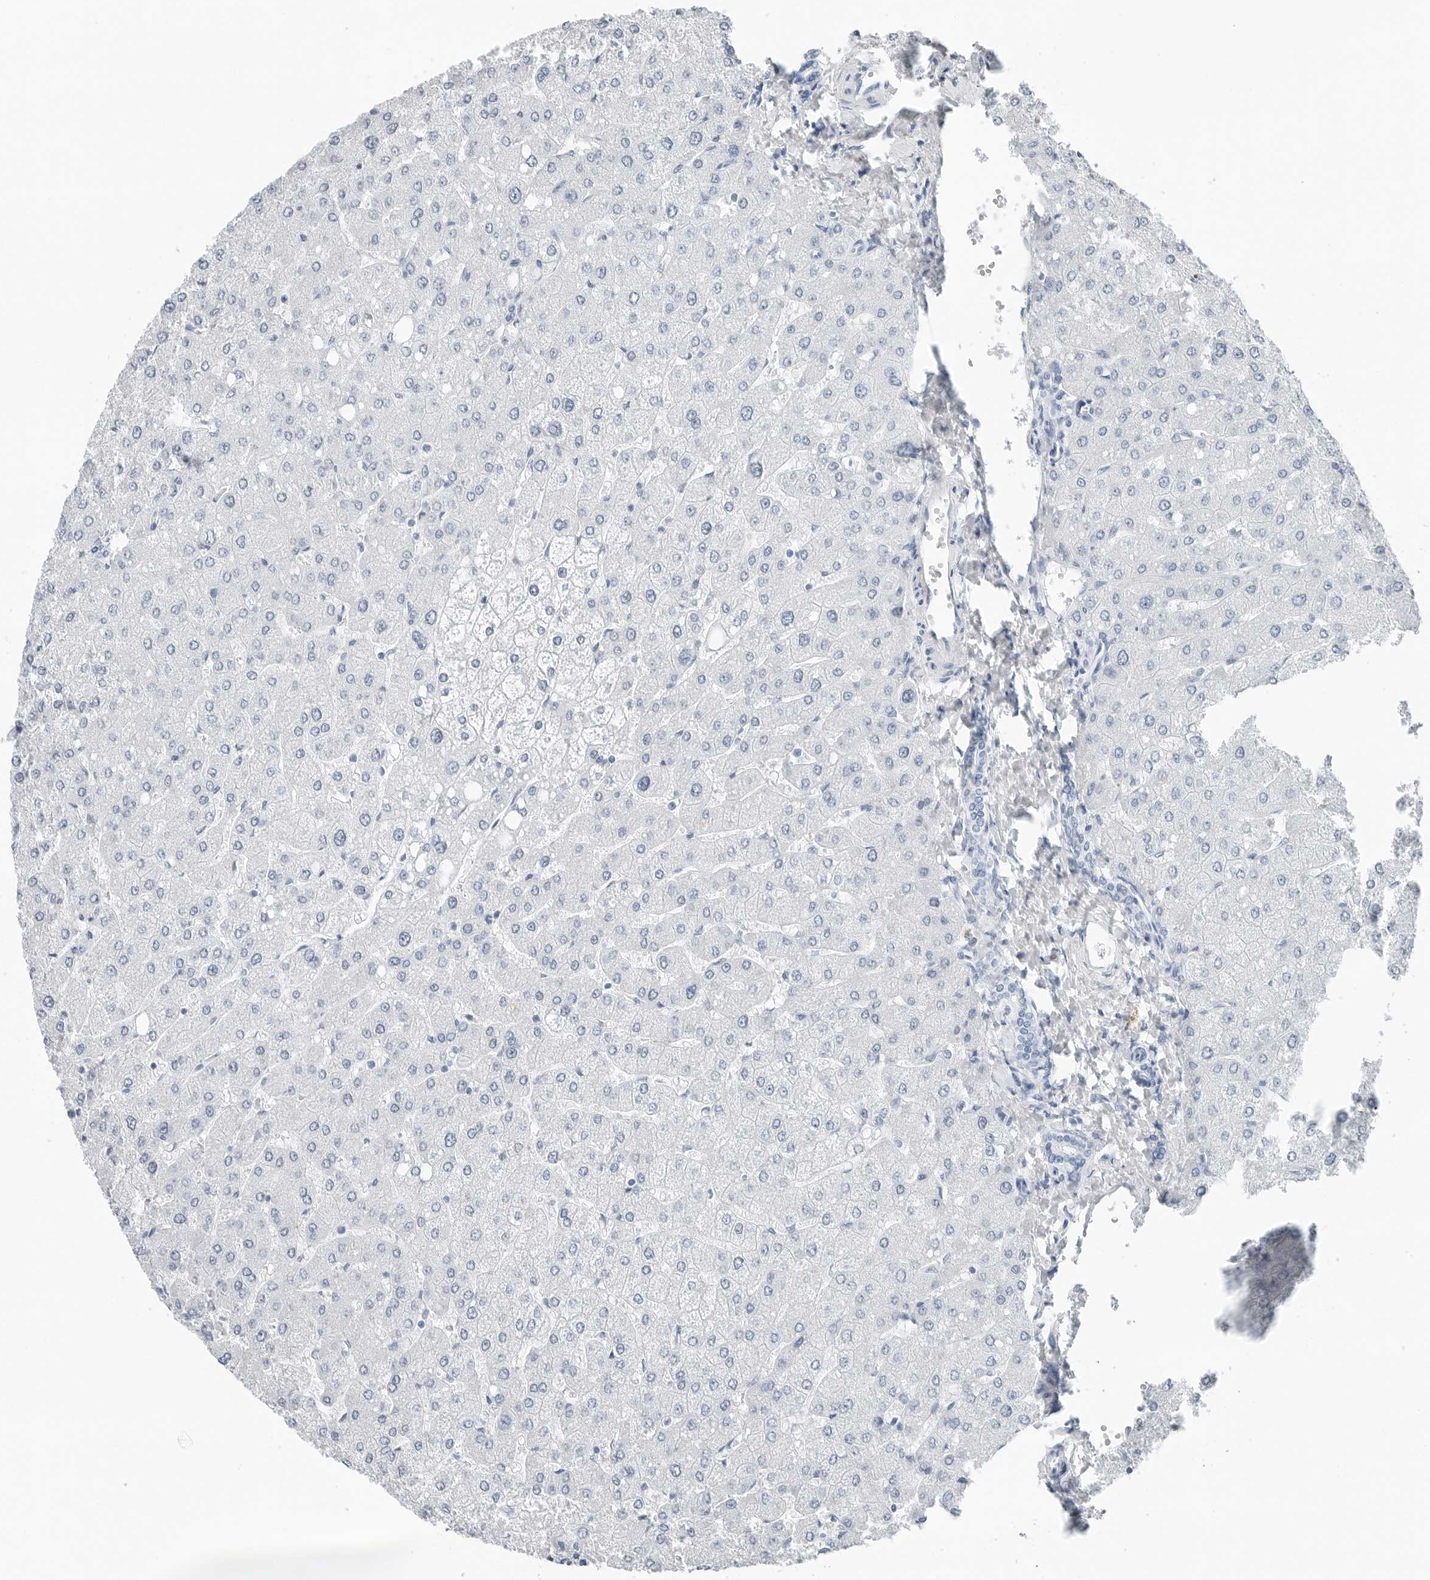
{"staining": {"intensity": "negative", "quantity": "none", "location": "none"}, "tissue": "liver", "cell_type": "Cholangiocytes", "image_type": "normal", "snomed": [{"axis": "morphology", "description": "Normal tissue, NOS"}, {"axis": "topography", "description": "Liver"}], "caption": "Cholangiocytes are negative for protein expression in normal human liver. (DAB immunohistochemistry visualized using brightfield microscopy, high magnification).", "gene": "SLPI", "patient": {"sex": "male", "age": 55}}